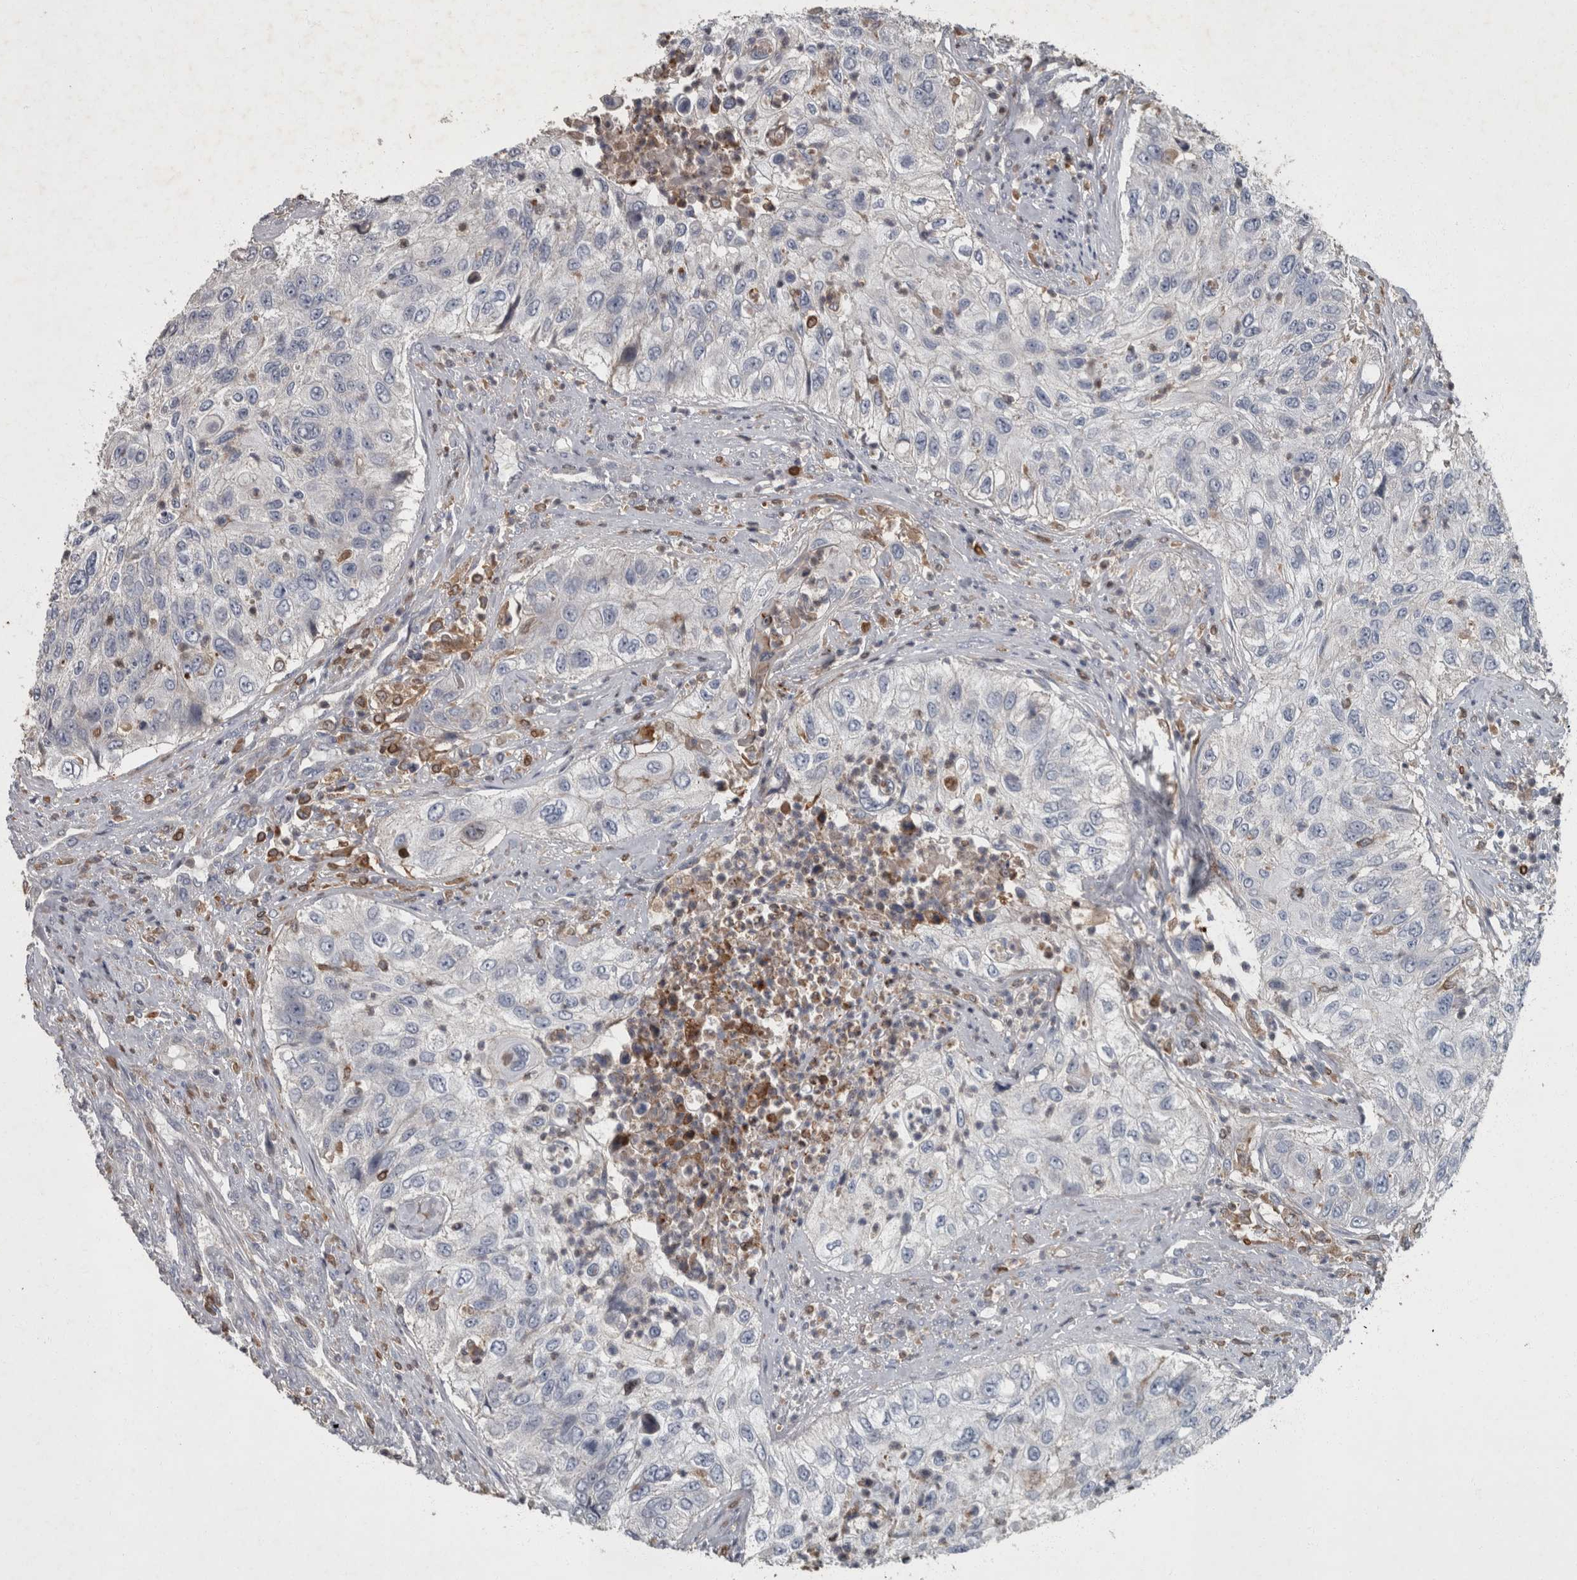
{"staining": {"intensity": "negative", "quantity": "none", "location": "none"}, "tissue": "urothelial cancer", "cell_type": "Tumor cells", "image_type": "cancer", "snomed": [{"axis": "morphology", "description": "Urothelial carcinoma, High grade"}, {"axis": "topography", "description": "Urinary bladder"}], "caption": "This histopathology image is of urothelial cancer stained with immunohistochemistry (IHC) to label a protein in brown with the nuclei are counter-stained blue. There is no staining in tumor cells.", "gene": "PPP1R3C", "patient": {"sex": "female", "age": 60}}